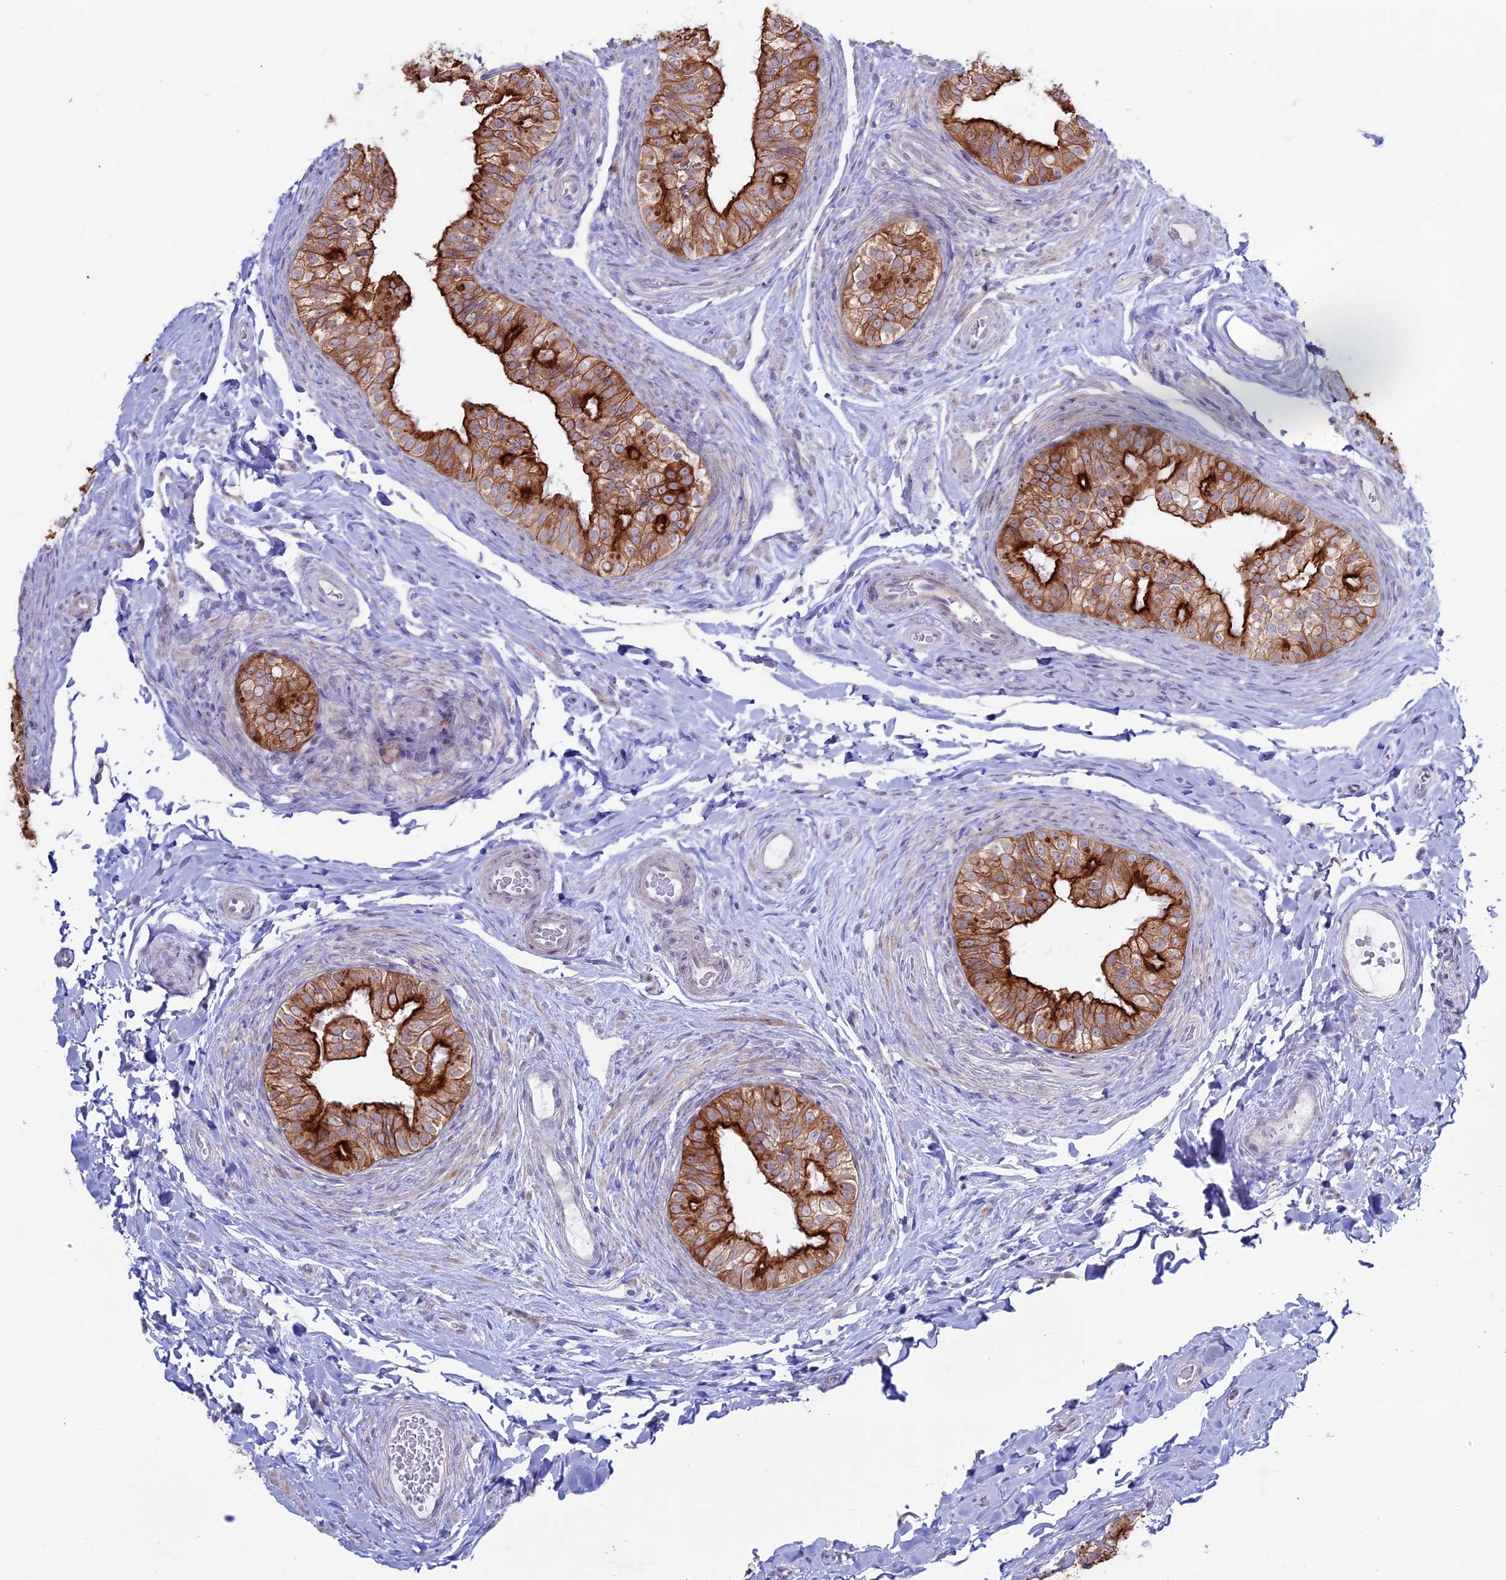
{"staining": {"intensity": "strong", "quantity": "25%-75%", "location": "cytoplasmic/membranous"}, "tissue": "epididymis", "cell_type": "Glandular cells", "image_type": "normal", "snomed": [{"axis": "morphology", "description": "Normal tissue, NOS"}, {"axis": "topography", "description": "Epididymis"}], "caption": "Immunohistochemical staining of normal epididymis demonstrates 25%-75% levels of strong cytoplasmic/membranous protein expression in about 25%-75% of glandular cells.", "gene": "MYO5B", "patient": {"sex": "male", "age": 49}}